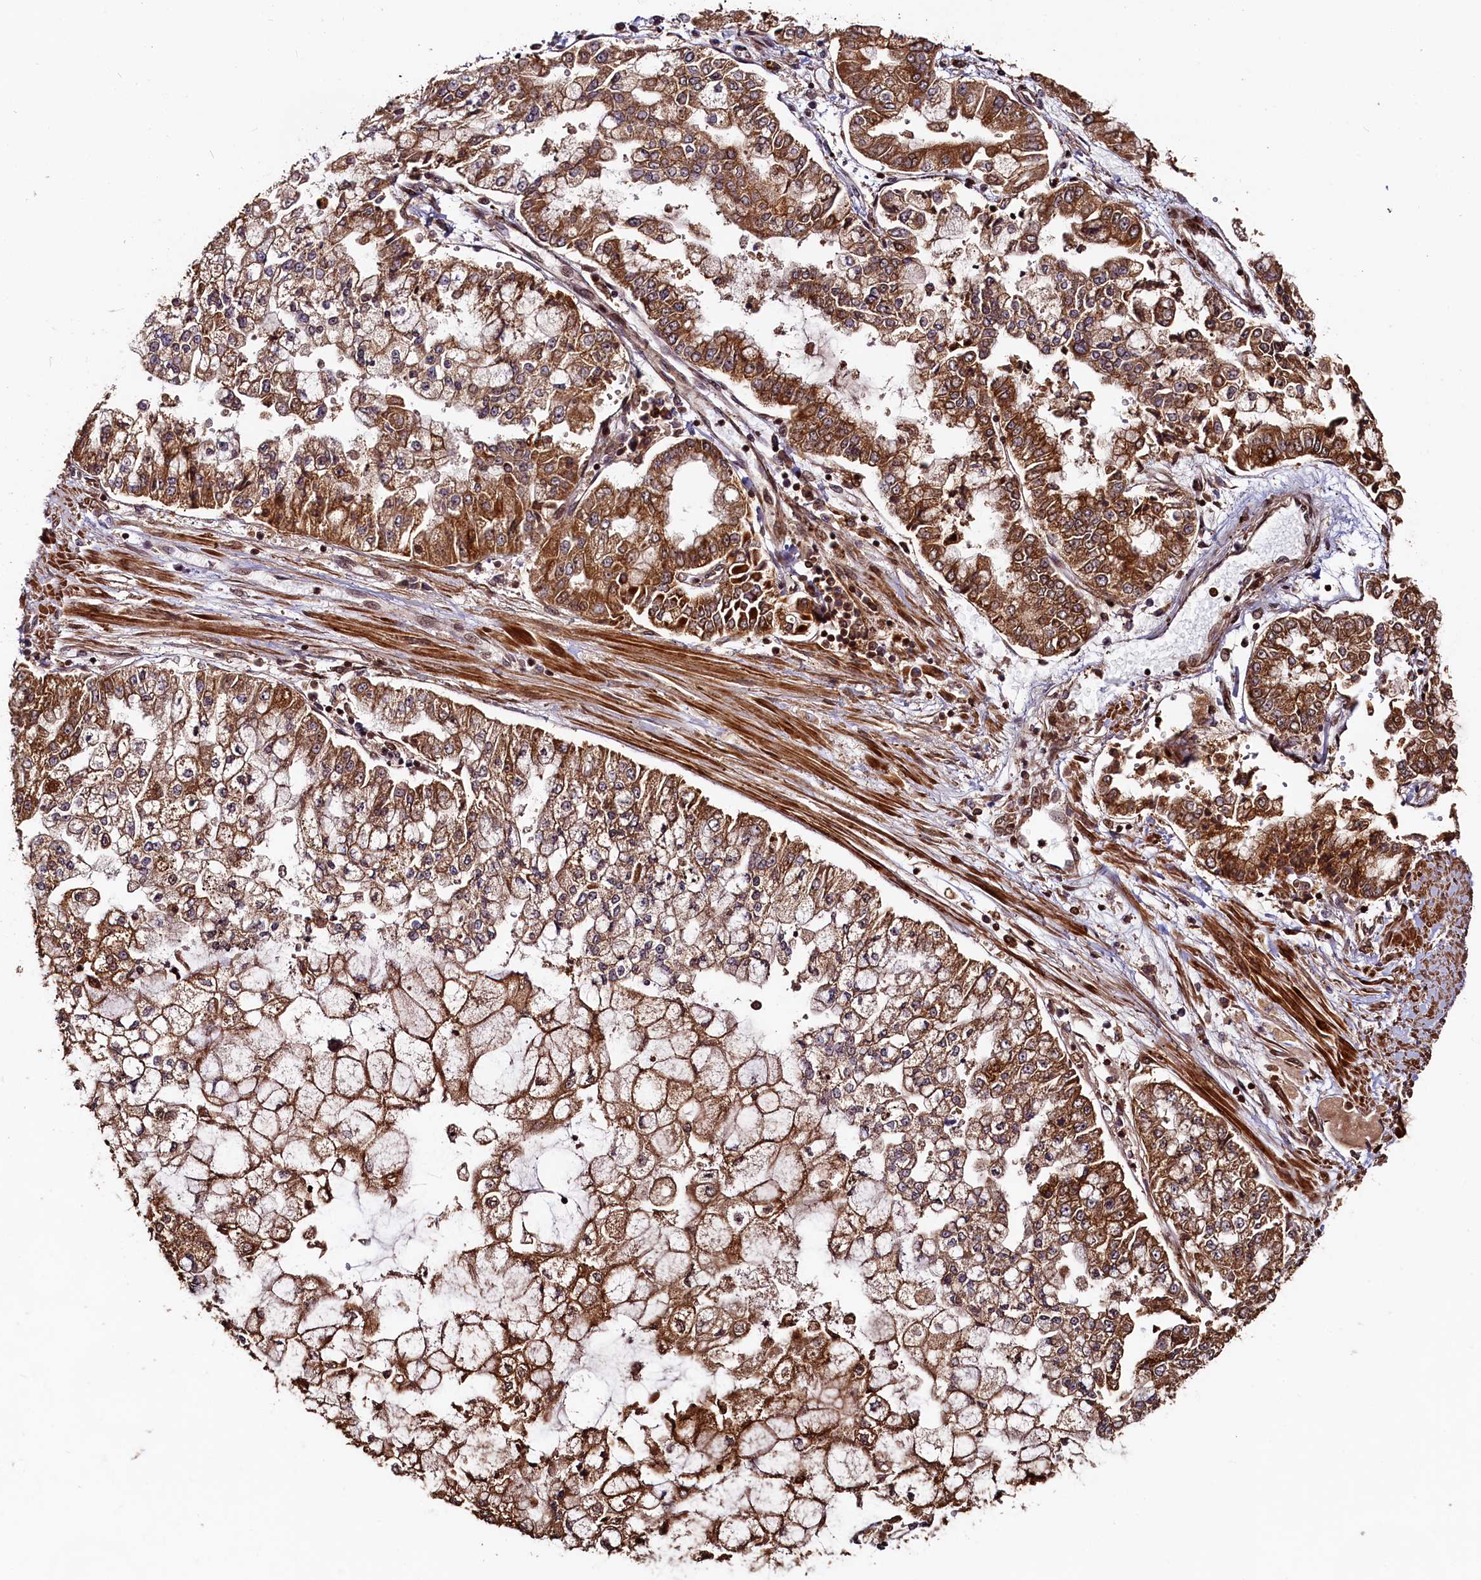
{"staining": {"intensity": "strong", "quantity": ">75%", "location": "cytoplasmic/membranous"}, "tissue": "stomach cancer", "cell_type": "Tumor cells", "image_type": "cancer", "snomed": [{"axis": "morphology", "description": "Adenocarcinoma, NOS"}, {"axis": "topography", "description": "Stomach"}], "caption": "An image showing strong cytoplasmic/membranous positivity in approximately >75% of tumor cells in stomach cancer (adenocarcinoma), as visualized by brown immunohistochemical staining.", "gene": "HMOX2", "patient": {"sex": "male", "age": 76}}